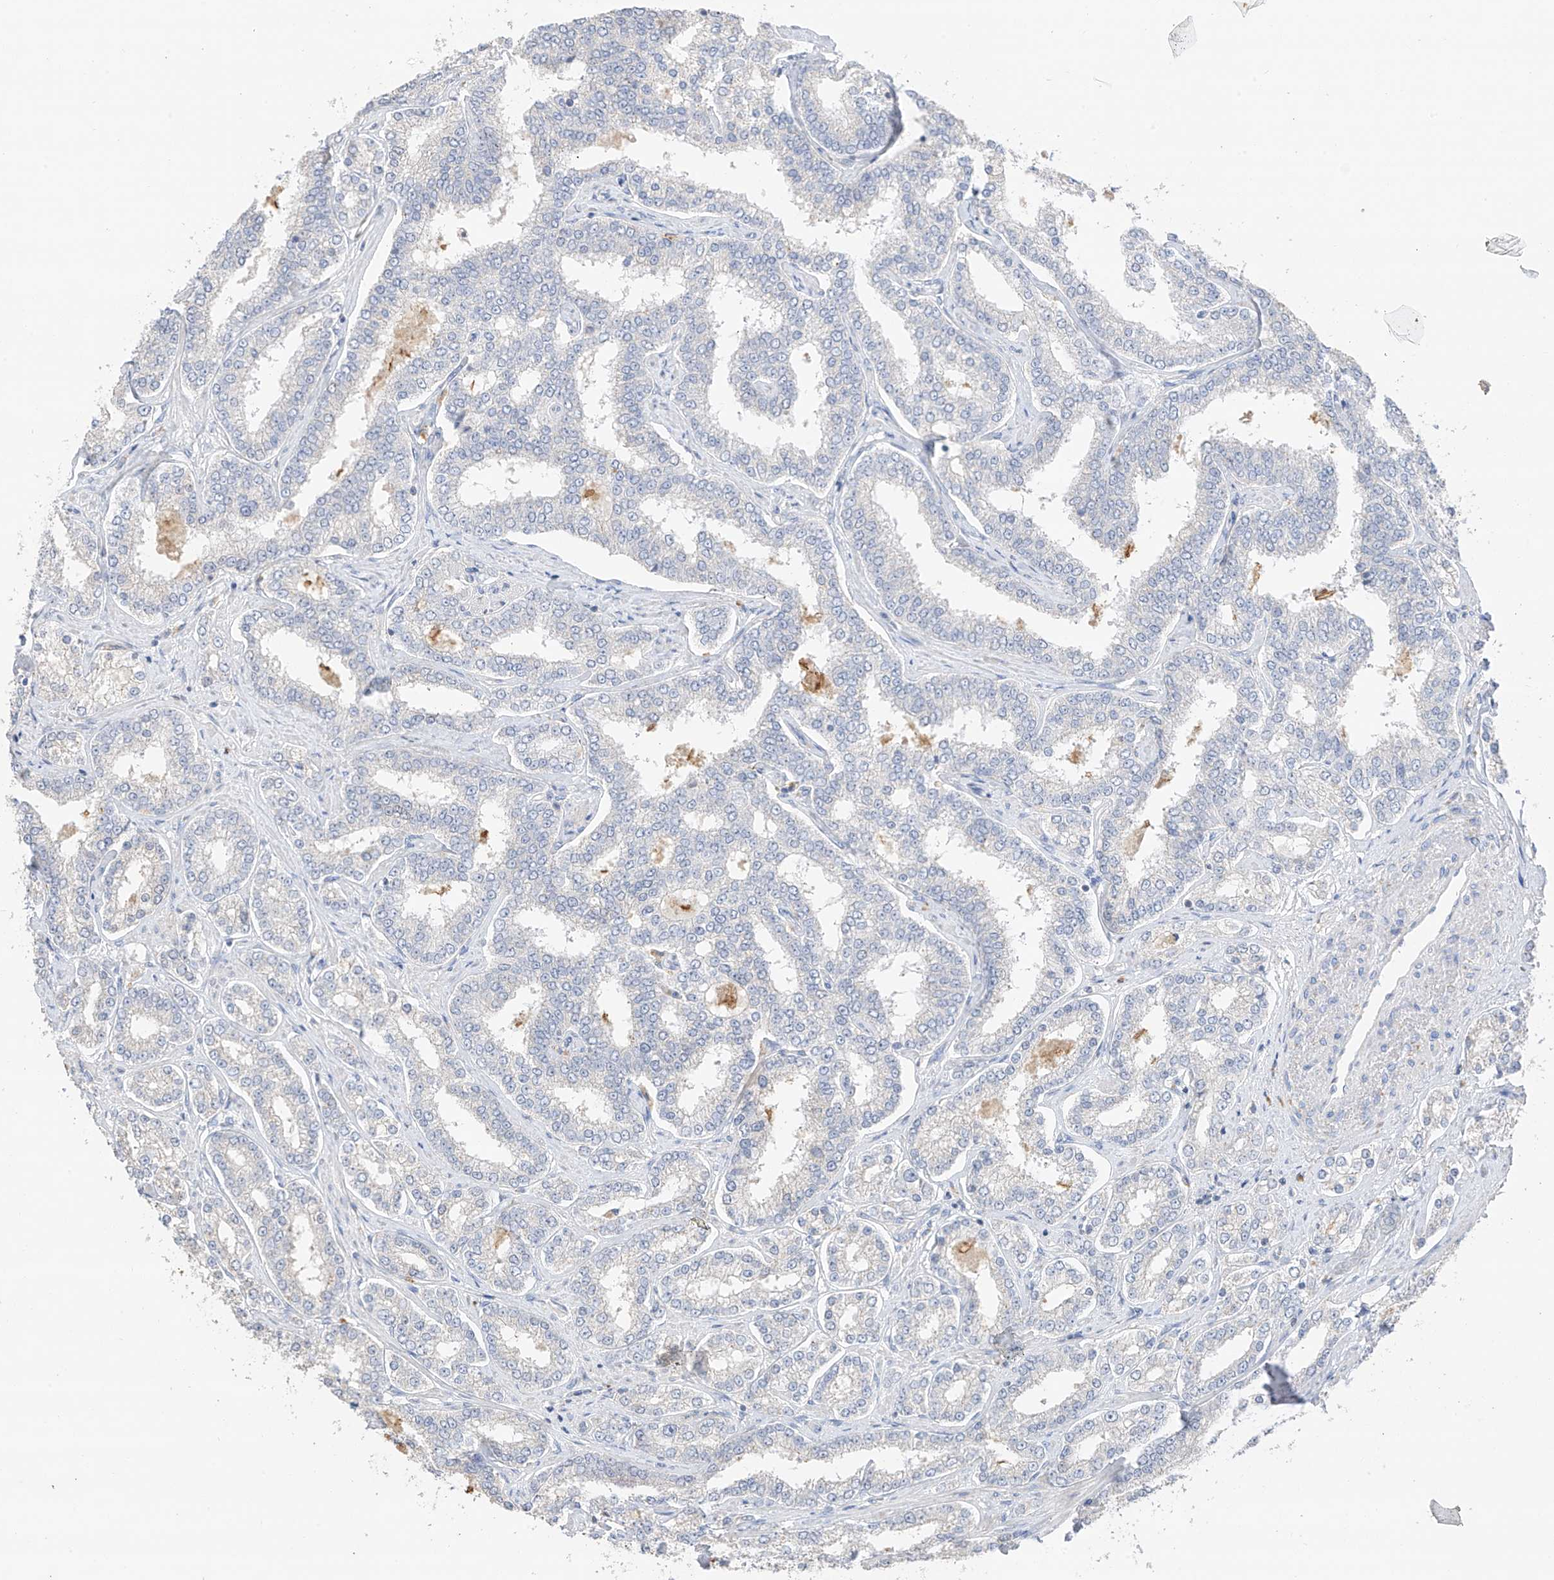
{"staining": {"intensity": "negative", "quantity": "none", "location": "none"}, "tissue": "prostate cancer", "cell_type": "Tumor cells", "image_type": "cancer", "snomed": [{"axis": "morphology", "description": "Normal tissue, NOS"}, {"axis": "morphology", "description": "Adenocarcinoma, High grade"}, {"axis": "topography", "description": "Prostate"}], "caption": "An image of prostate cancer (adenocarcinoma (high-grade)) stained for a protein demonstrates no brown staining in tumor cells. The staining is performed using DAB brown chromogen with nuclei counter-stained in using hematoxylin.", "gene": "CAPN13", "patient": {"sex": "male", "age": 83}}